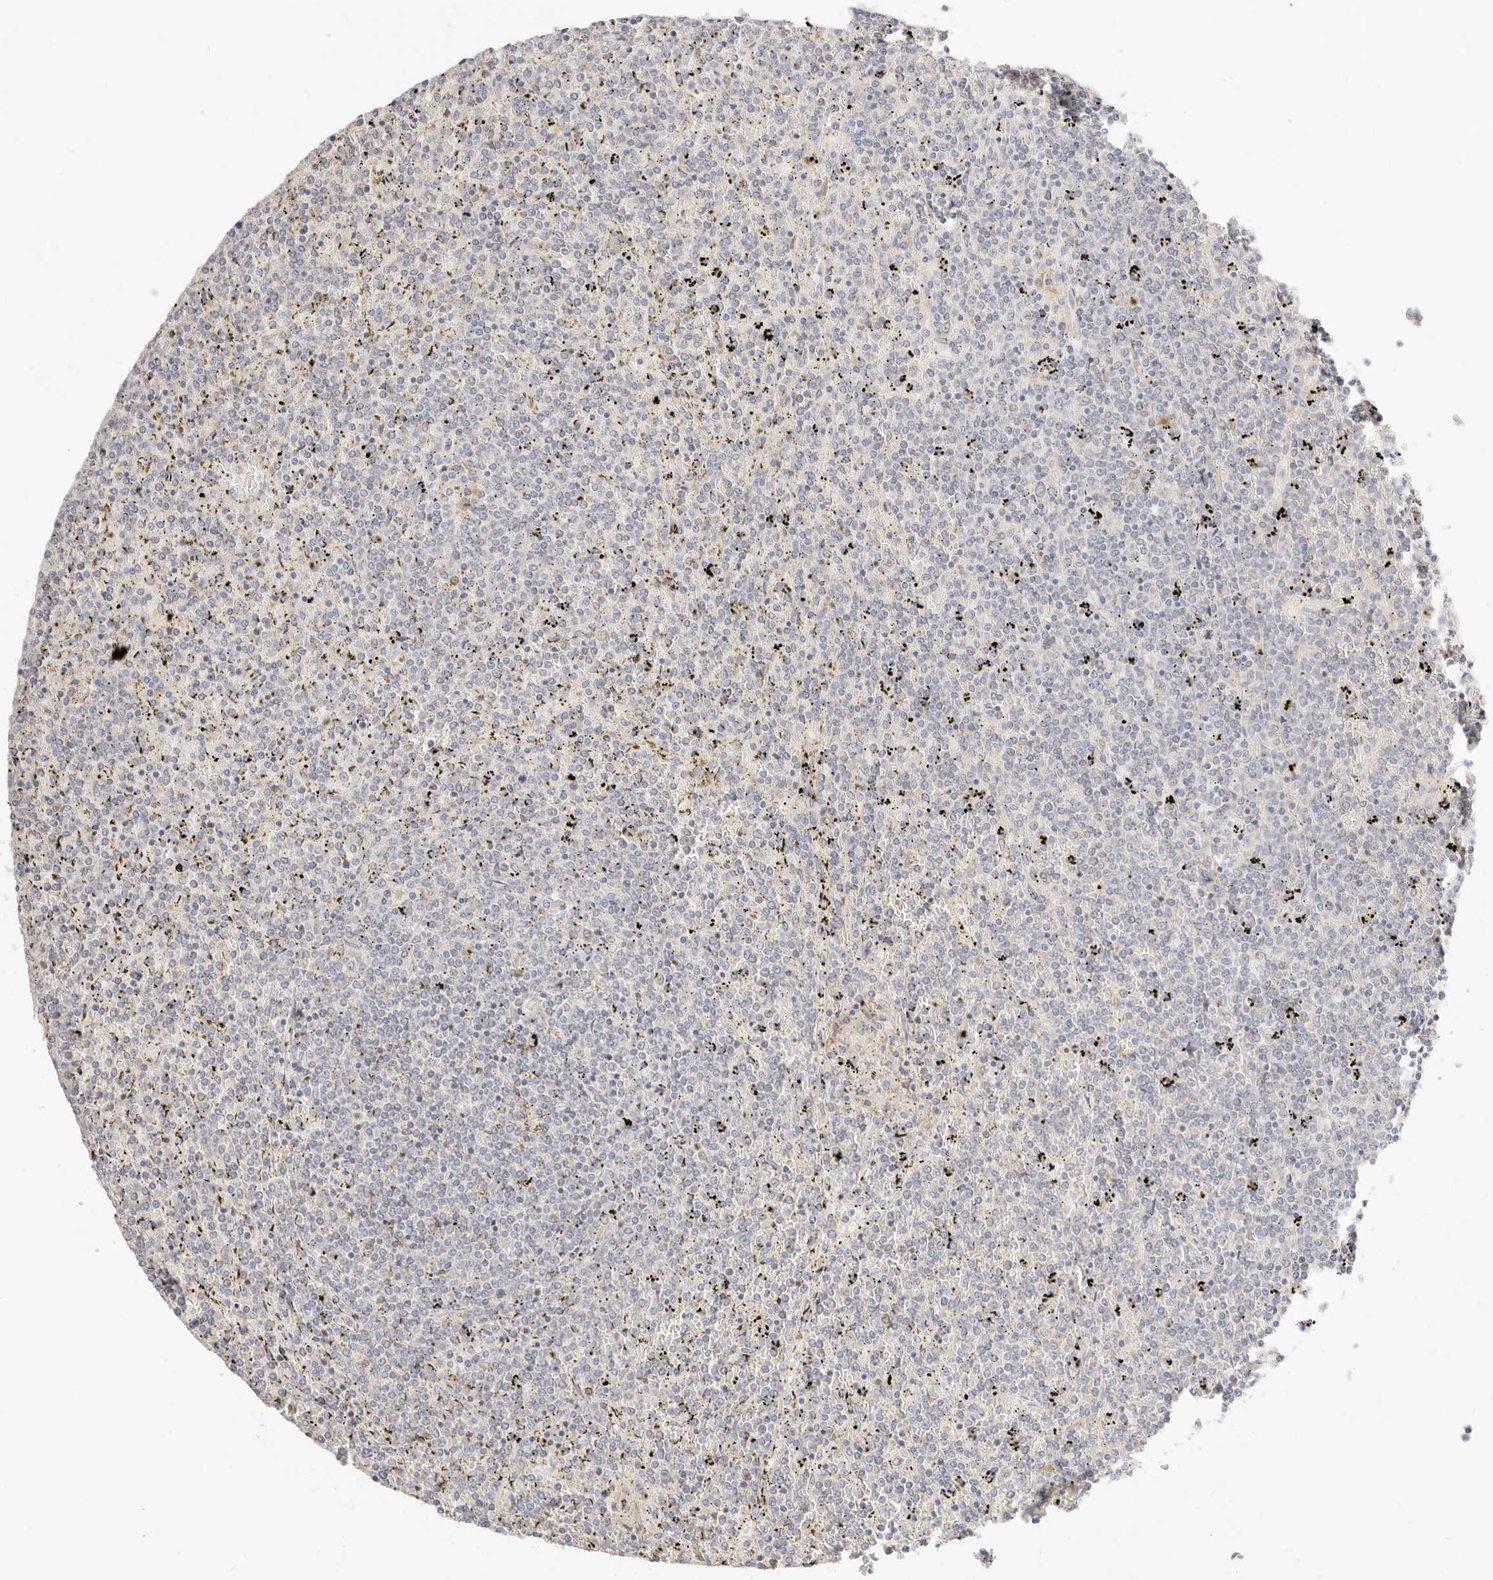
{"staining": {"intensity": "negative", "quantity": "none", "location": "none"}, "tissue": "lymphoma", "cell_type": "Tumor cells", "image_type": "cancer", "snomed": [{"axis": "morphology", "description": "Malignant lymphoma, non-Hodgkin's type, Low grade"}, {"axis": "topography", "description": "Spleen"}], "caption": "The image displays no staining of tumor cells in low-grade malignant lymphoma, non-Hodgkin's type. (Stains: DAB immunohistochemistry with hematoxylin counter stain, Microscopy: brightfield microscopy at high magnification).", "gene": "ACOX1", "patient": {"sex": "female", "age": 19}}